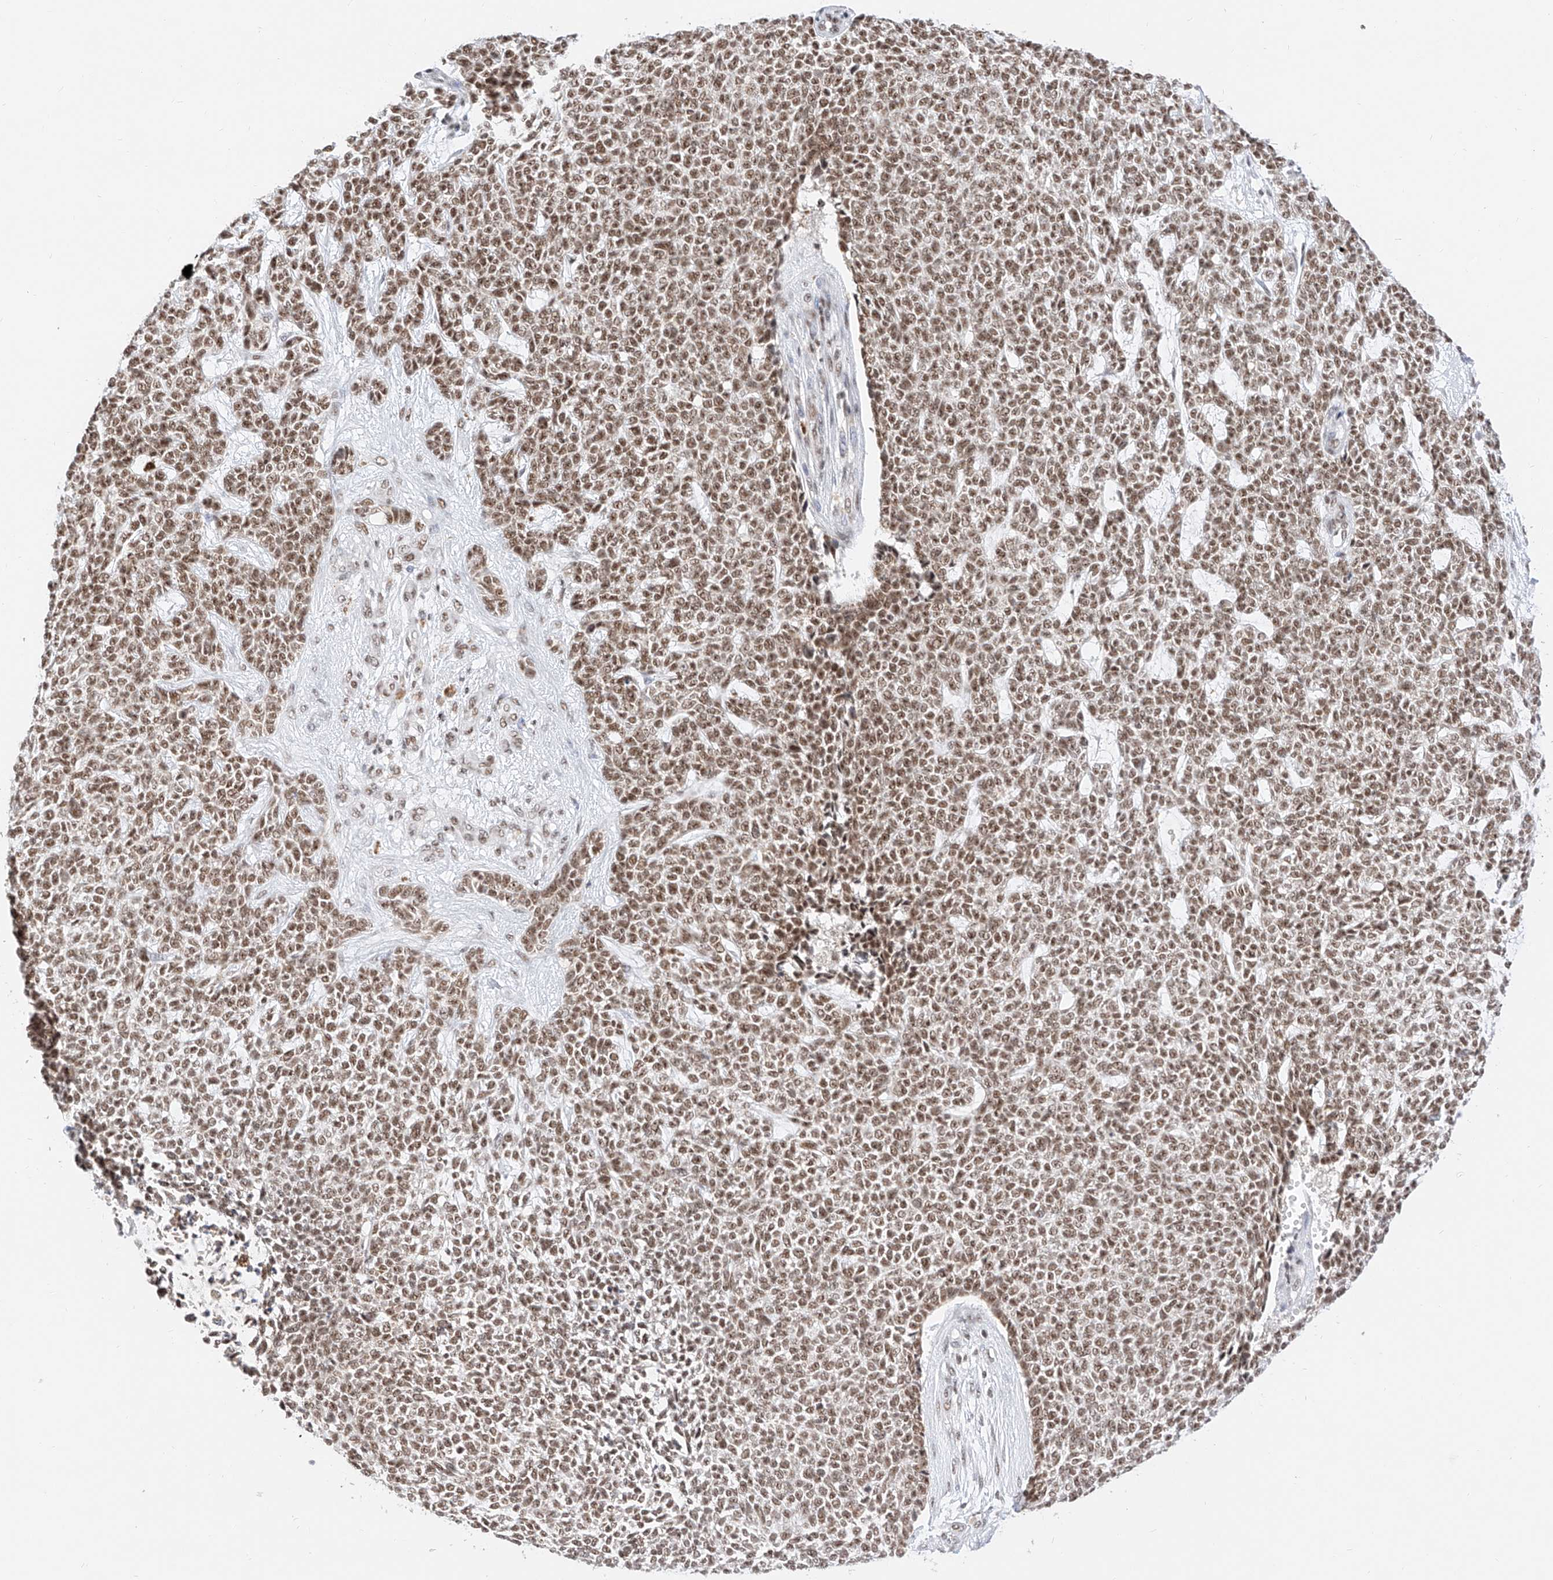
{"staining": {"intensity": "moderate", "quantity": ">75%", "location": "nuclear"}, "tissue": "skin cancer", "cell_type": "Tumor cells", "image_type": "cancer", "snomed": [{"axis": "morphology", "description": "Basal cell carcinoma"}, {"axis": "topography", "description": "Skin"}], "caption": "Tumor cells display medium levels of moderate nuclear expression in approximately >75% of cells in human skin cancer (basal cell carcinoma). The staining was performed using DAB to visualize the protein expression in brown, while the nuclei were stained in blue with hematoxylin (Magnification: 20x).", "gene": "NRF1", "patient": {"sex": "female", "age": 84}}